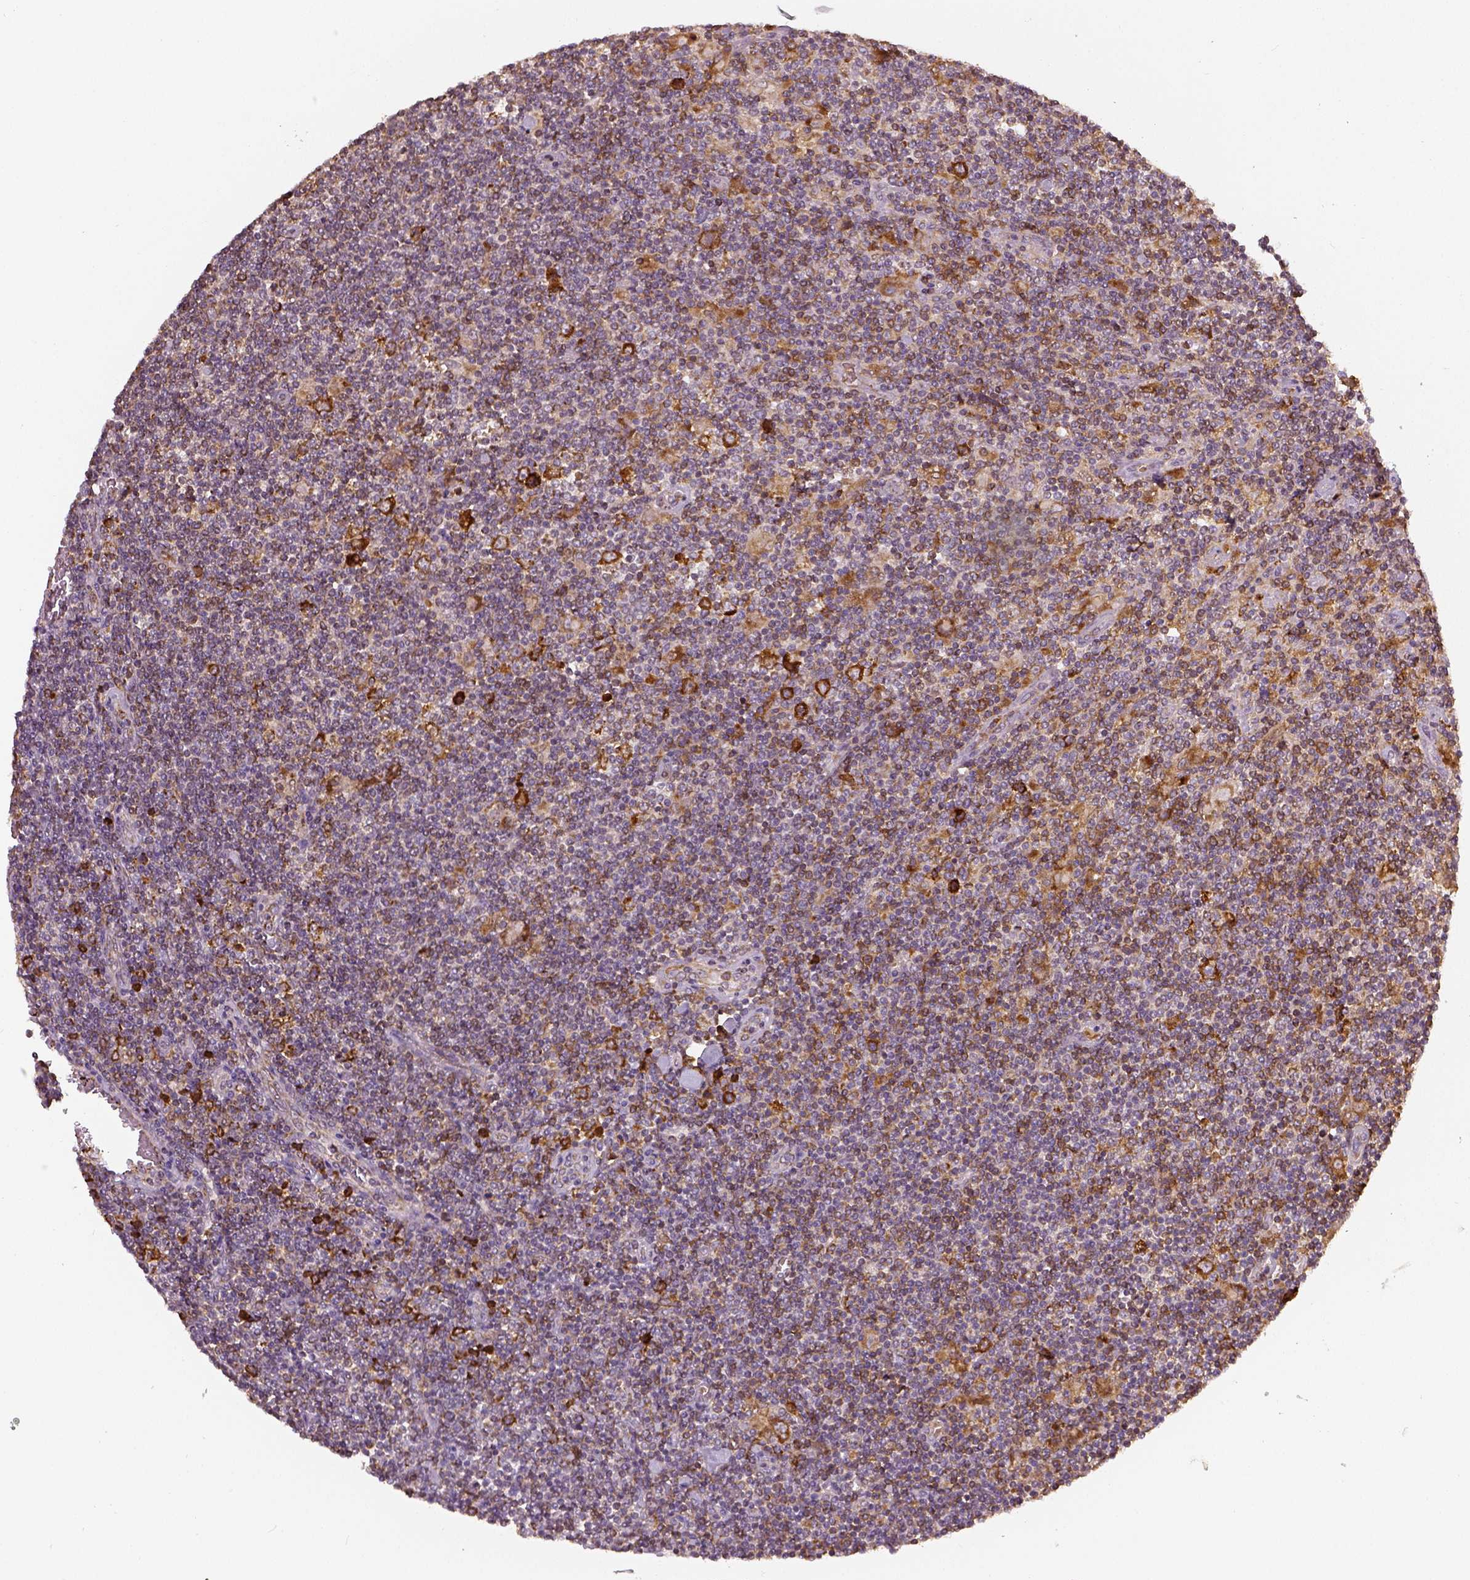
{"staining": {"intensity": "moderate", "quantity": ">75%", "location": "cytoplasmic/membranous"}, "tissue": "lymphoma", "cell_type": "Tumor cells", "image_type": "cancer", "snomed": [{"axis": "morphology", "description": "Hodgkin's disease, NOS"}, {"axis": "topography", "description": "Lymph node"}], "caption": "Human lymphoma stained for a protein (brown) reveals moderate cytoplasmic/membranous positive expression in about >75% of tumor cells.", "gene": "PGAM5", "patient": {"sex": "male", "age": 40}}